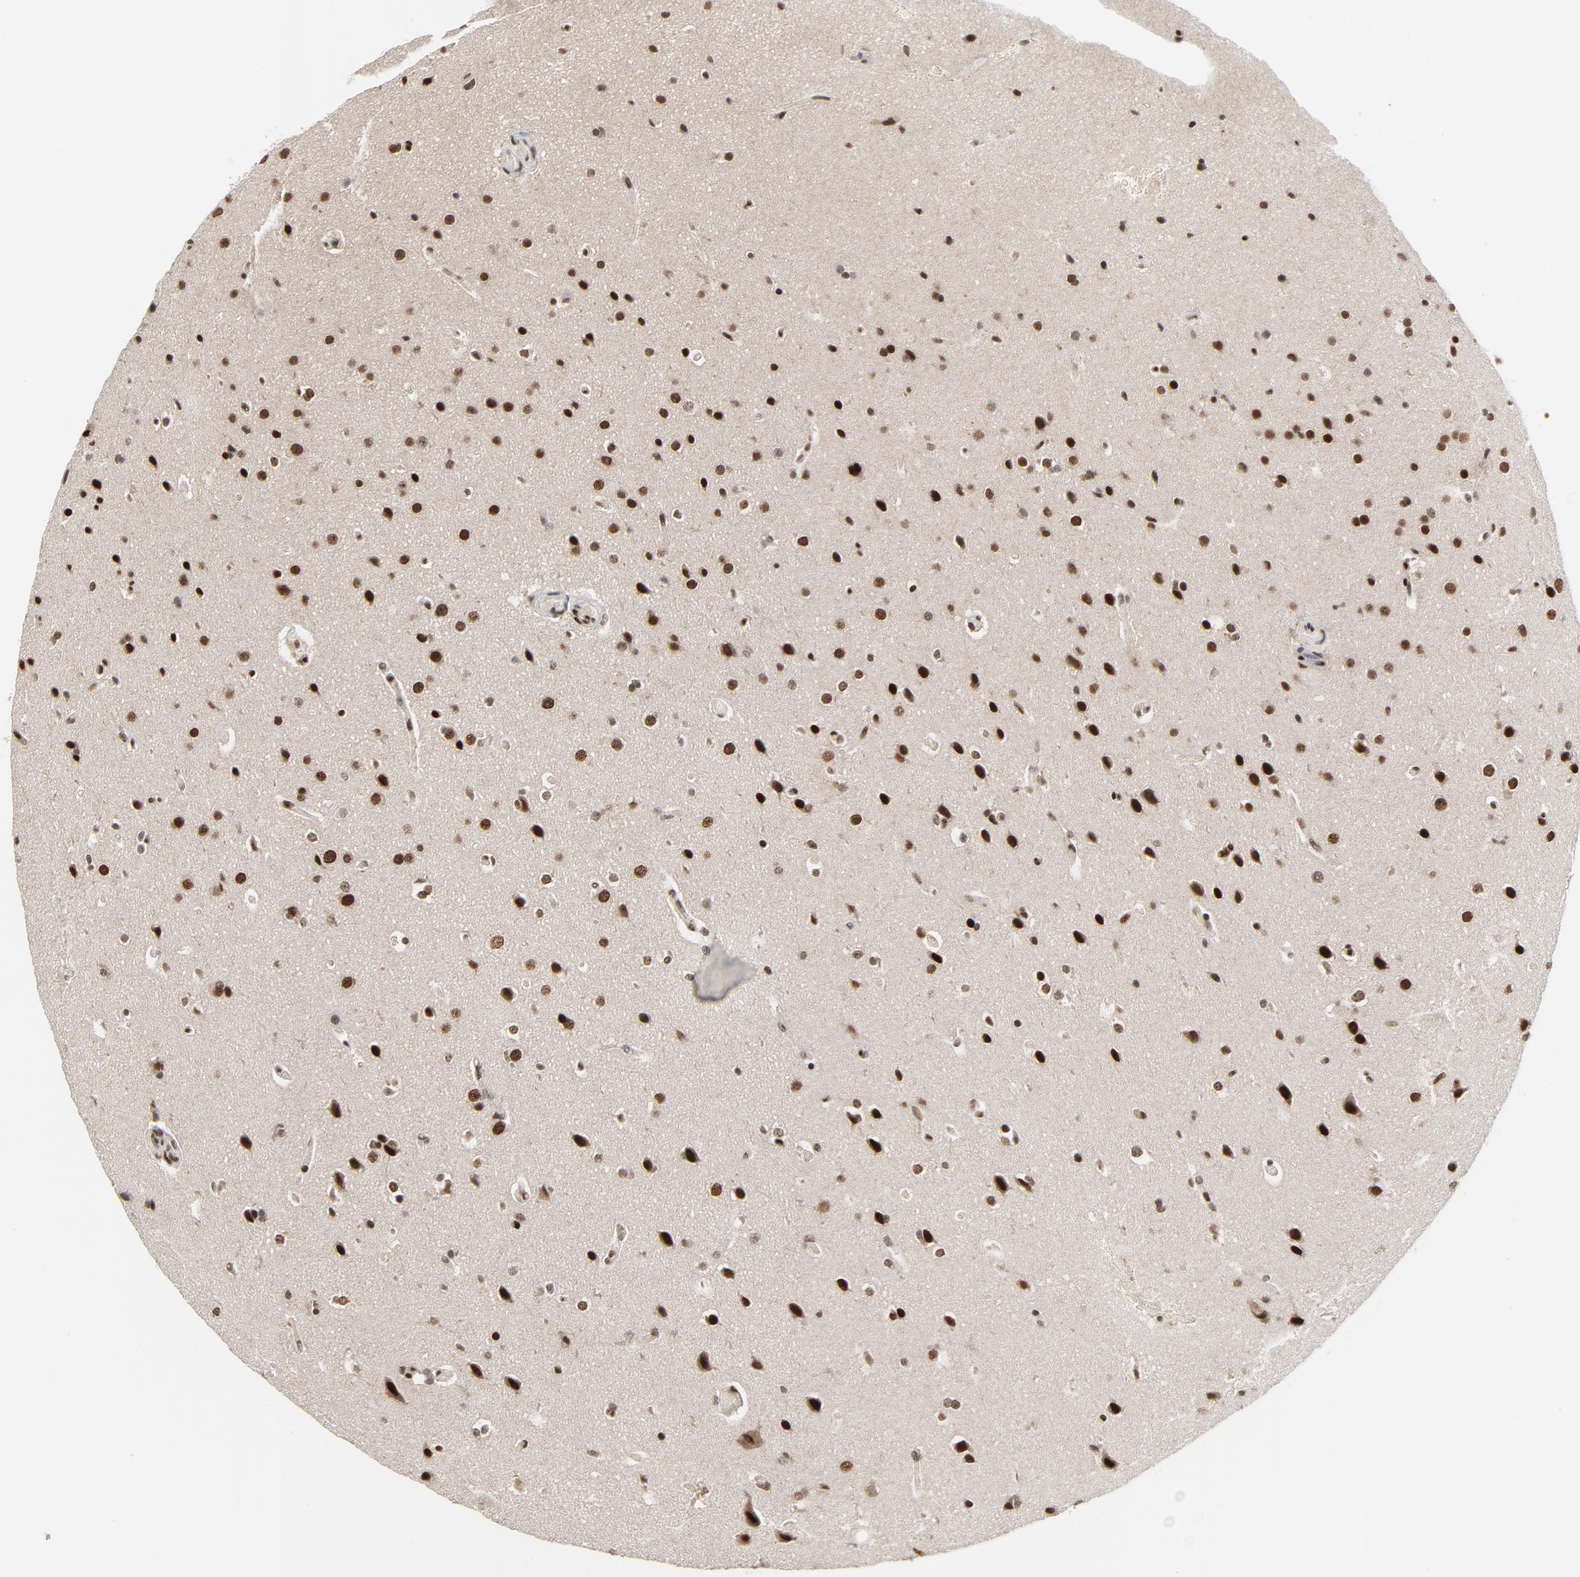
{"staining": {"intensity": "strong", "quantity": ">75%", "location": "nuclear"}, "tissue": "glioma", "cell_type": "Tumor cells", "image_type": "cancer", "snomed": [{"axis": "morphology", "description": "Glioma, malignant, Low grade"}, {"axis": "topography", "description": "Cerebral cortex"}], "caption": "About >75% of tumor cells in low-grade glioma (malignant) exhibit strong nuclear protein expression as visualized by brown immunohistochemical staining.", "gene": "CUX1", "patient": {"sex": "female", "age": 47}}